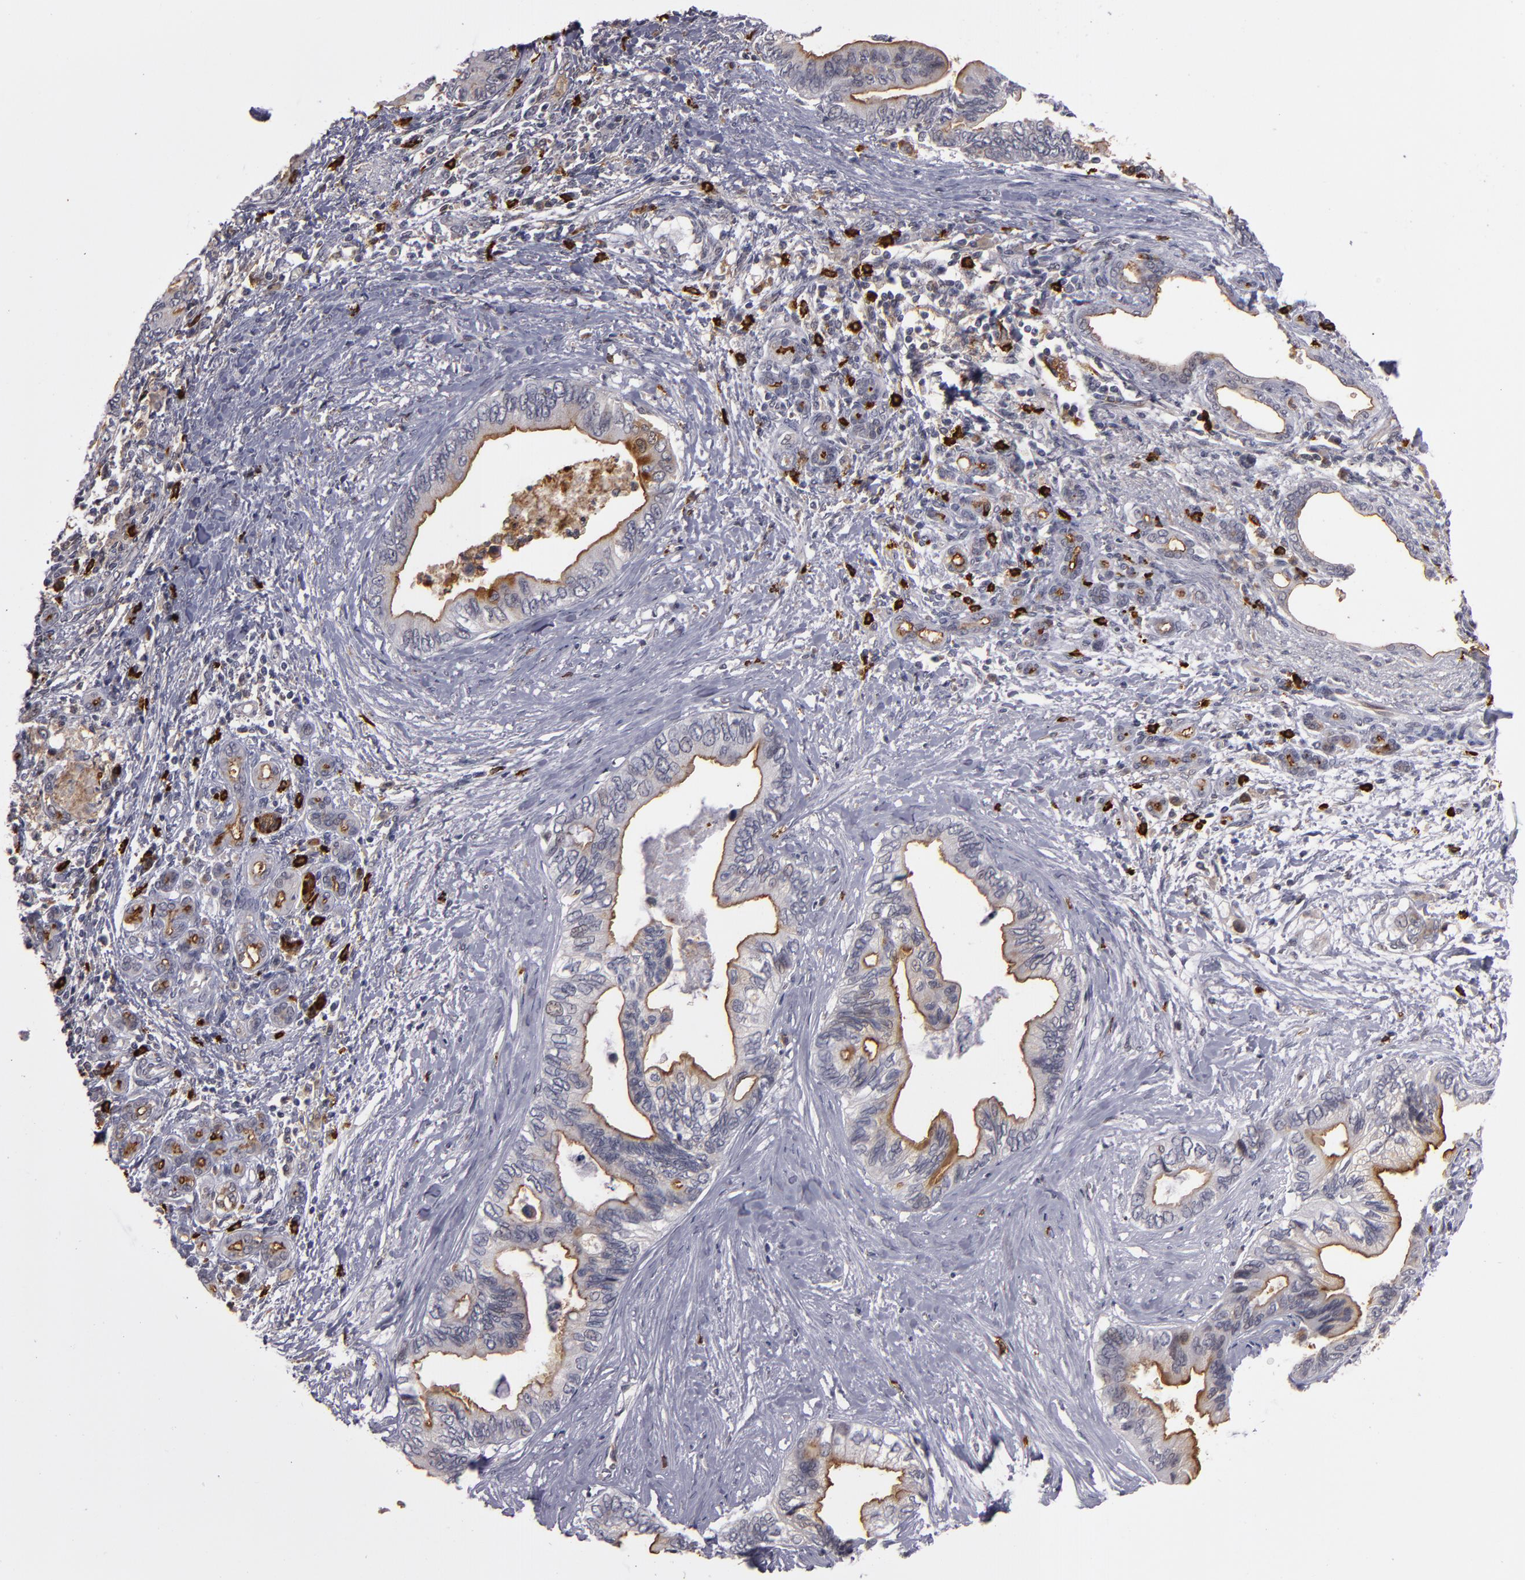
{"staining": {"intensity": "weak", "quantity": ">75%", "location": "cytoplasmic/membranous"}, "tissue": "pancreatic cancer", "cell_type": "Tumor cells", "image_type": "cancer", "snomed": [{"axis": "morphology", "description": "Adenocarcinoma, NOS"}, {"axis": "topography", "description": "Pancreas"}], "caption": "Immunohistochemical staining of pancreatic cancer (adenocarcinoma) shows low levels of weak cytoplasmic/membranous expression in approximately >75% of tumor cells. (IHC, brightfield microscopy, high magnification).", "gene": "STX3", "patient": {"sex": "female", "age": 66}}